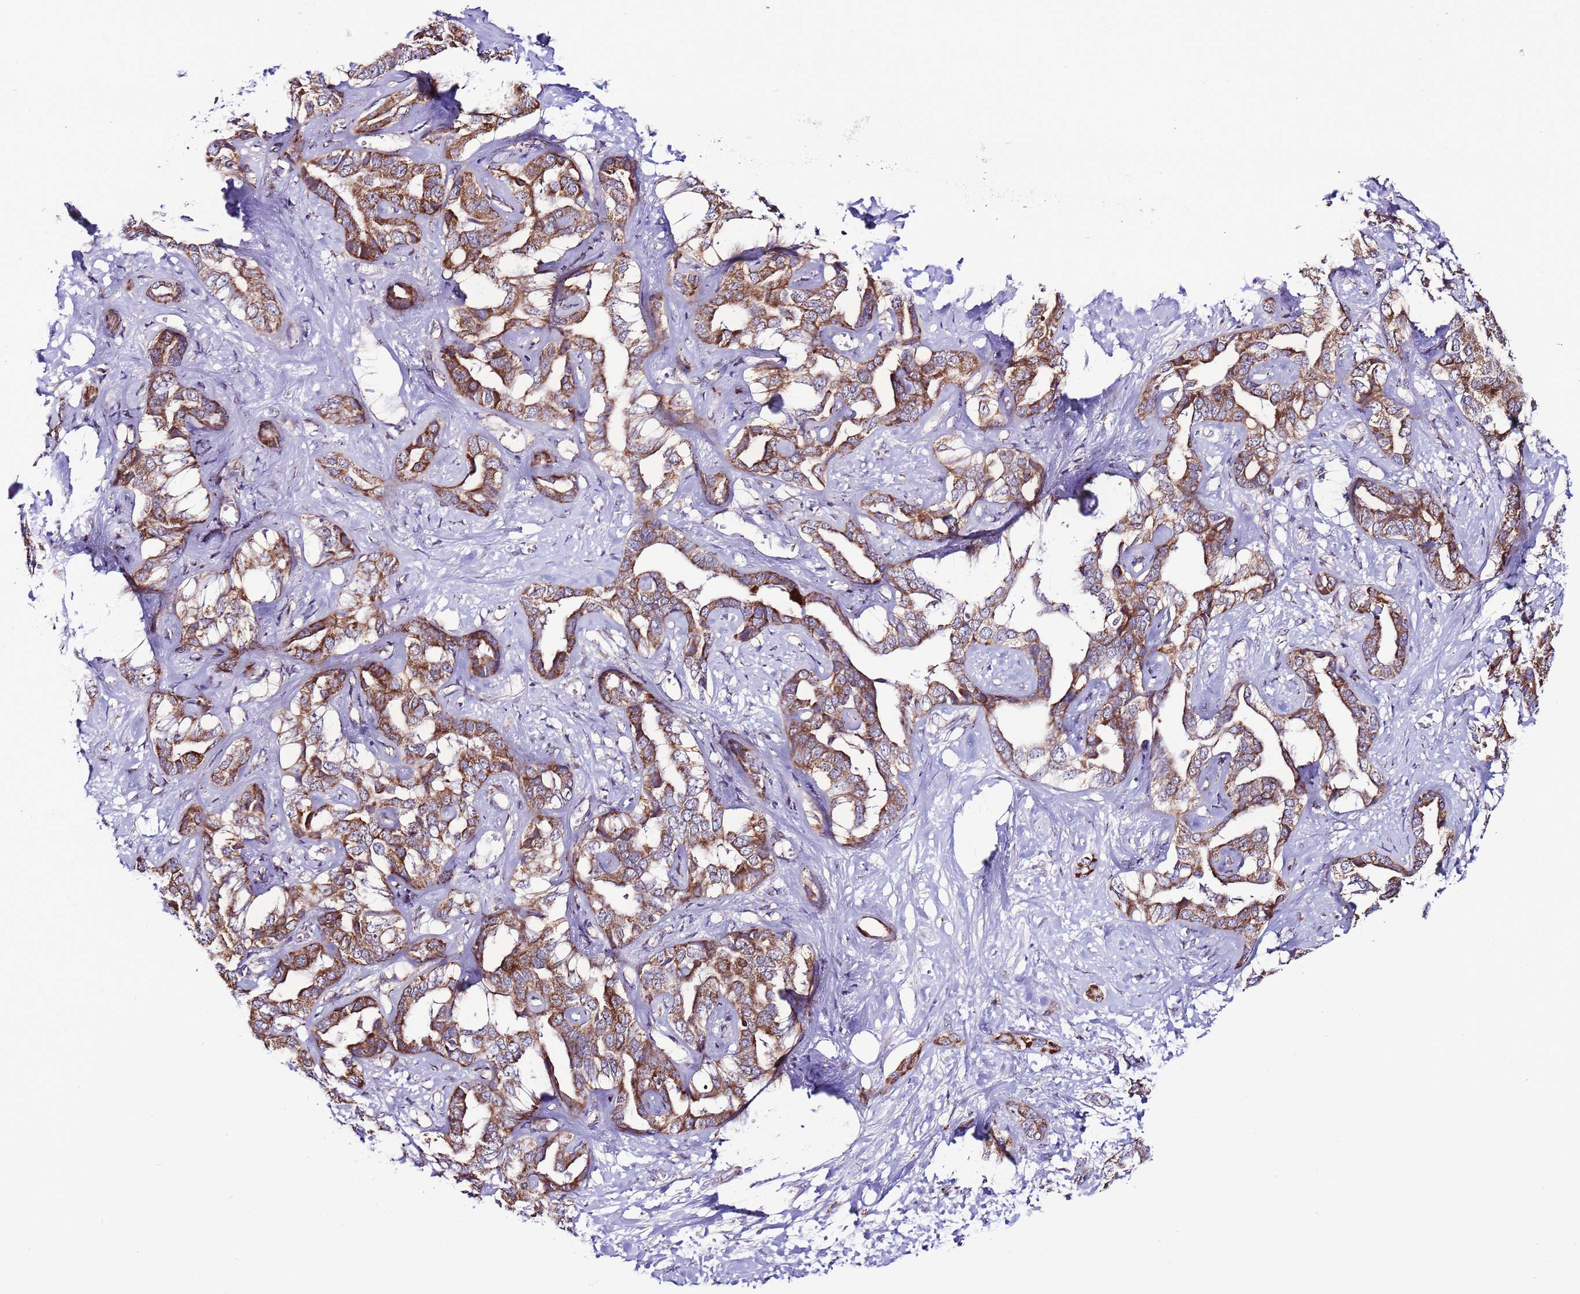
{"staining": {"intensity": "moderate", "quantity": ">75%", "location": "cytoplasmic/membranous"}, "tissue": "liver cancer", "cell_type": "Tumor cells", "image_type": "cancer", "snomed": [{"axis": "morphology", "description": "Cholangiocarcinoma"}, {"axis": "topography", "description": "Liver"}], "caption": "The photomicrograph exhibits immunohistochemical staining of cholangiocarcinoma (liver). There is moderate cytoplasmic/membranous positivity is appreciated in about >75% of tumor cells. (brown staining indicates protein expression, while blue staining denotes nuclei).", "gene": "UEVLD", "patient": {"sex": "male", "age": 59}}